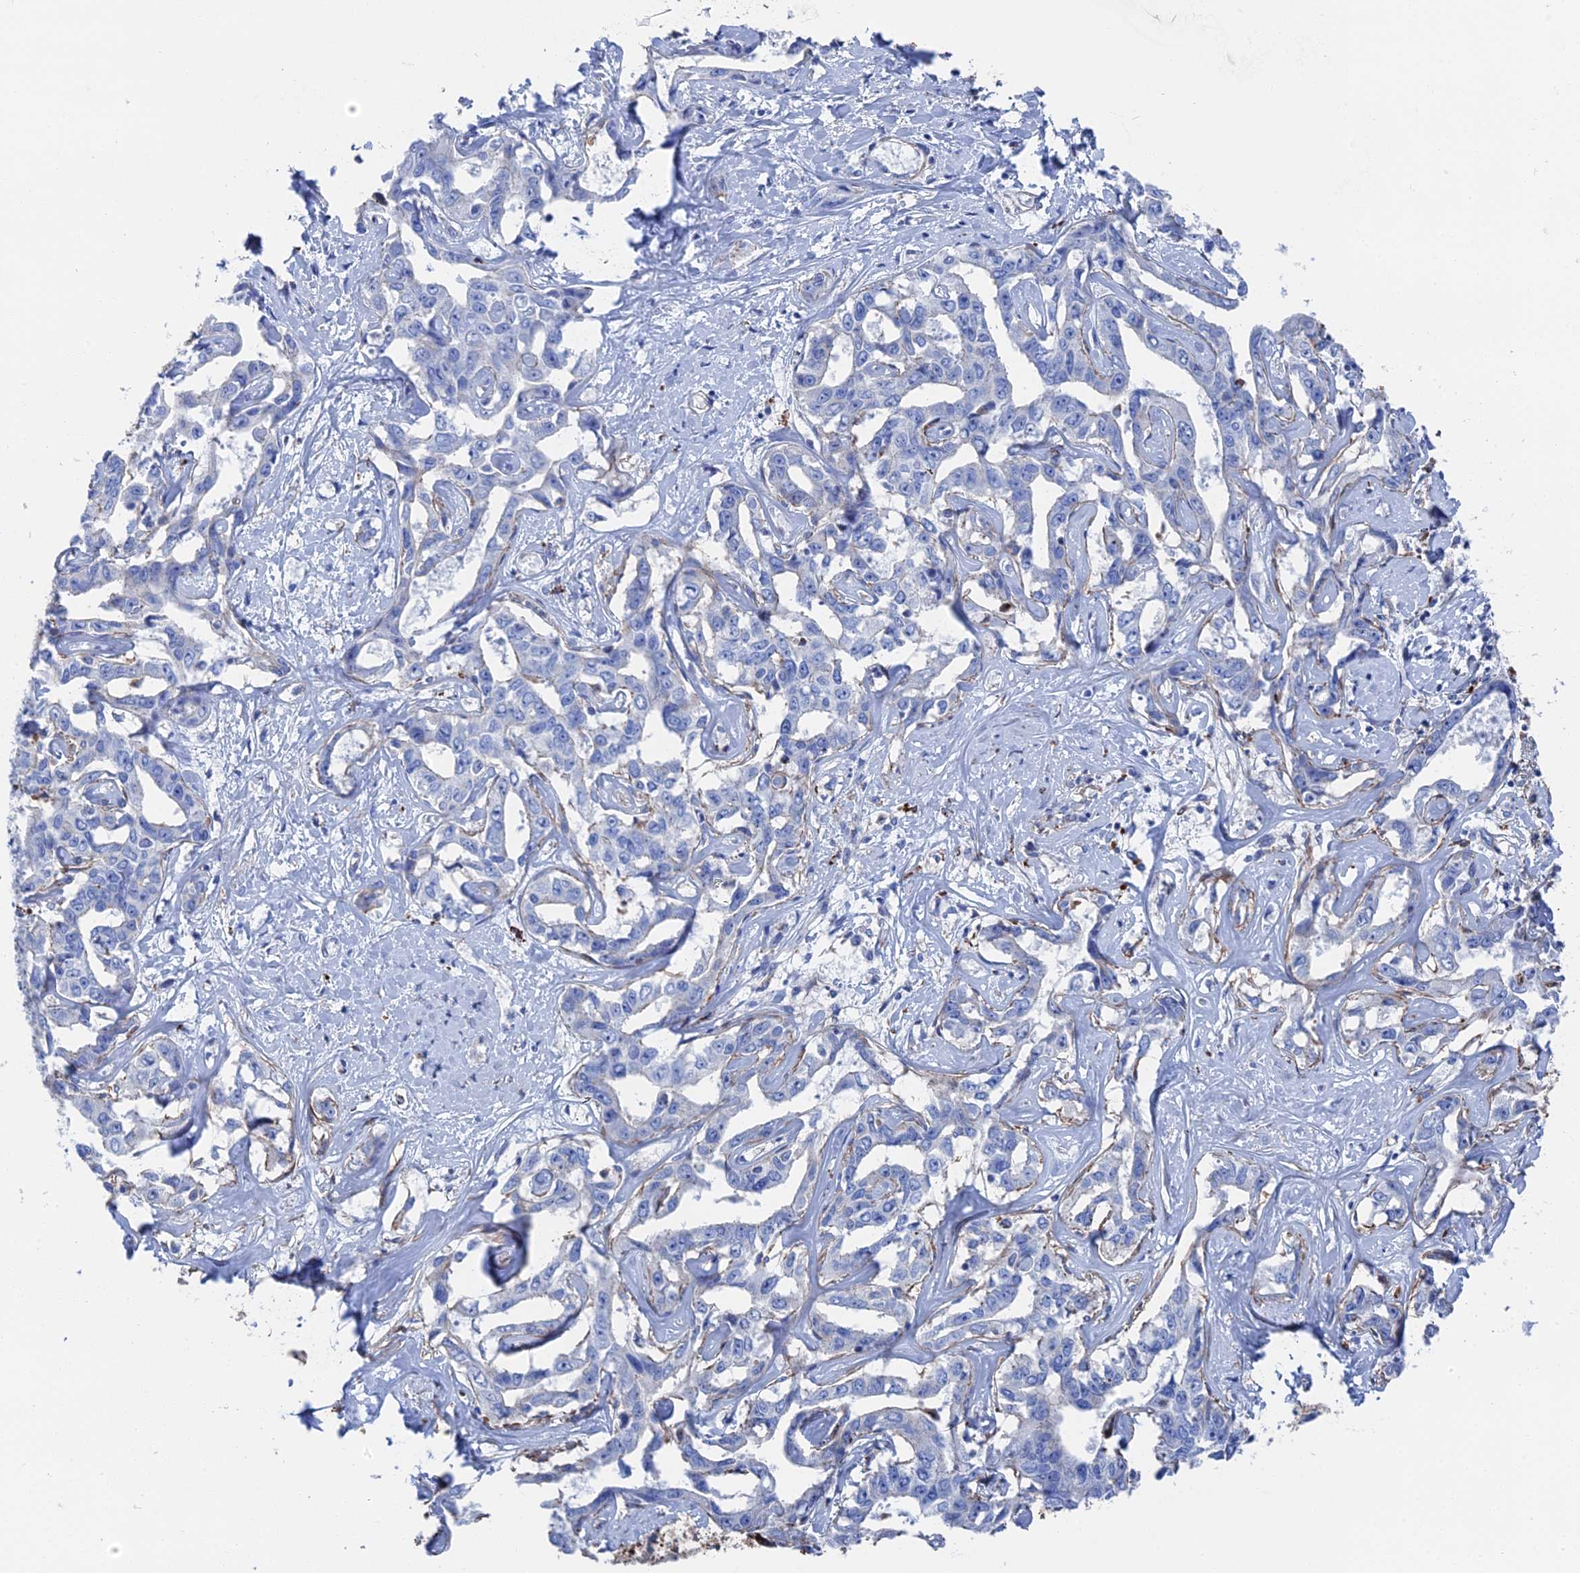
{"staining": {"intensity": "negative", "quantity": "none", "location": "none"}, "tissue": "liver cancer", "cell_type": "Tumor cells", "image_type": "cancer", "snomed": [{"axis": "morphology", "description": "Cholangiocarcinoma"}, {"axis": "topography", "description": "Liver"}], "caption": "High magnification brightfield microscopy of cholangiocarcinoma (liver) stained with DAB (brown) and counterstained with hematoxylin (blue): tumor cells show no significant positivity.", "gene": "STRA6", "patient": {"sex": "male", "age": 59}}